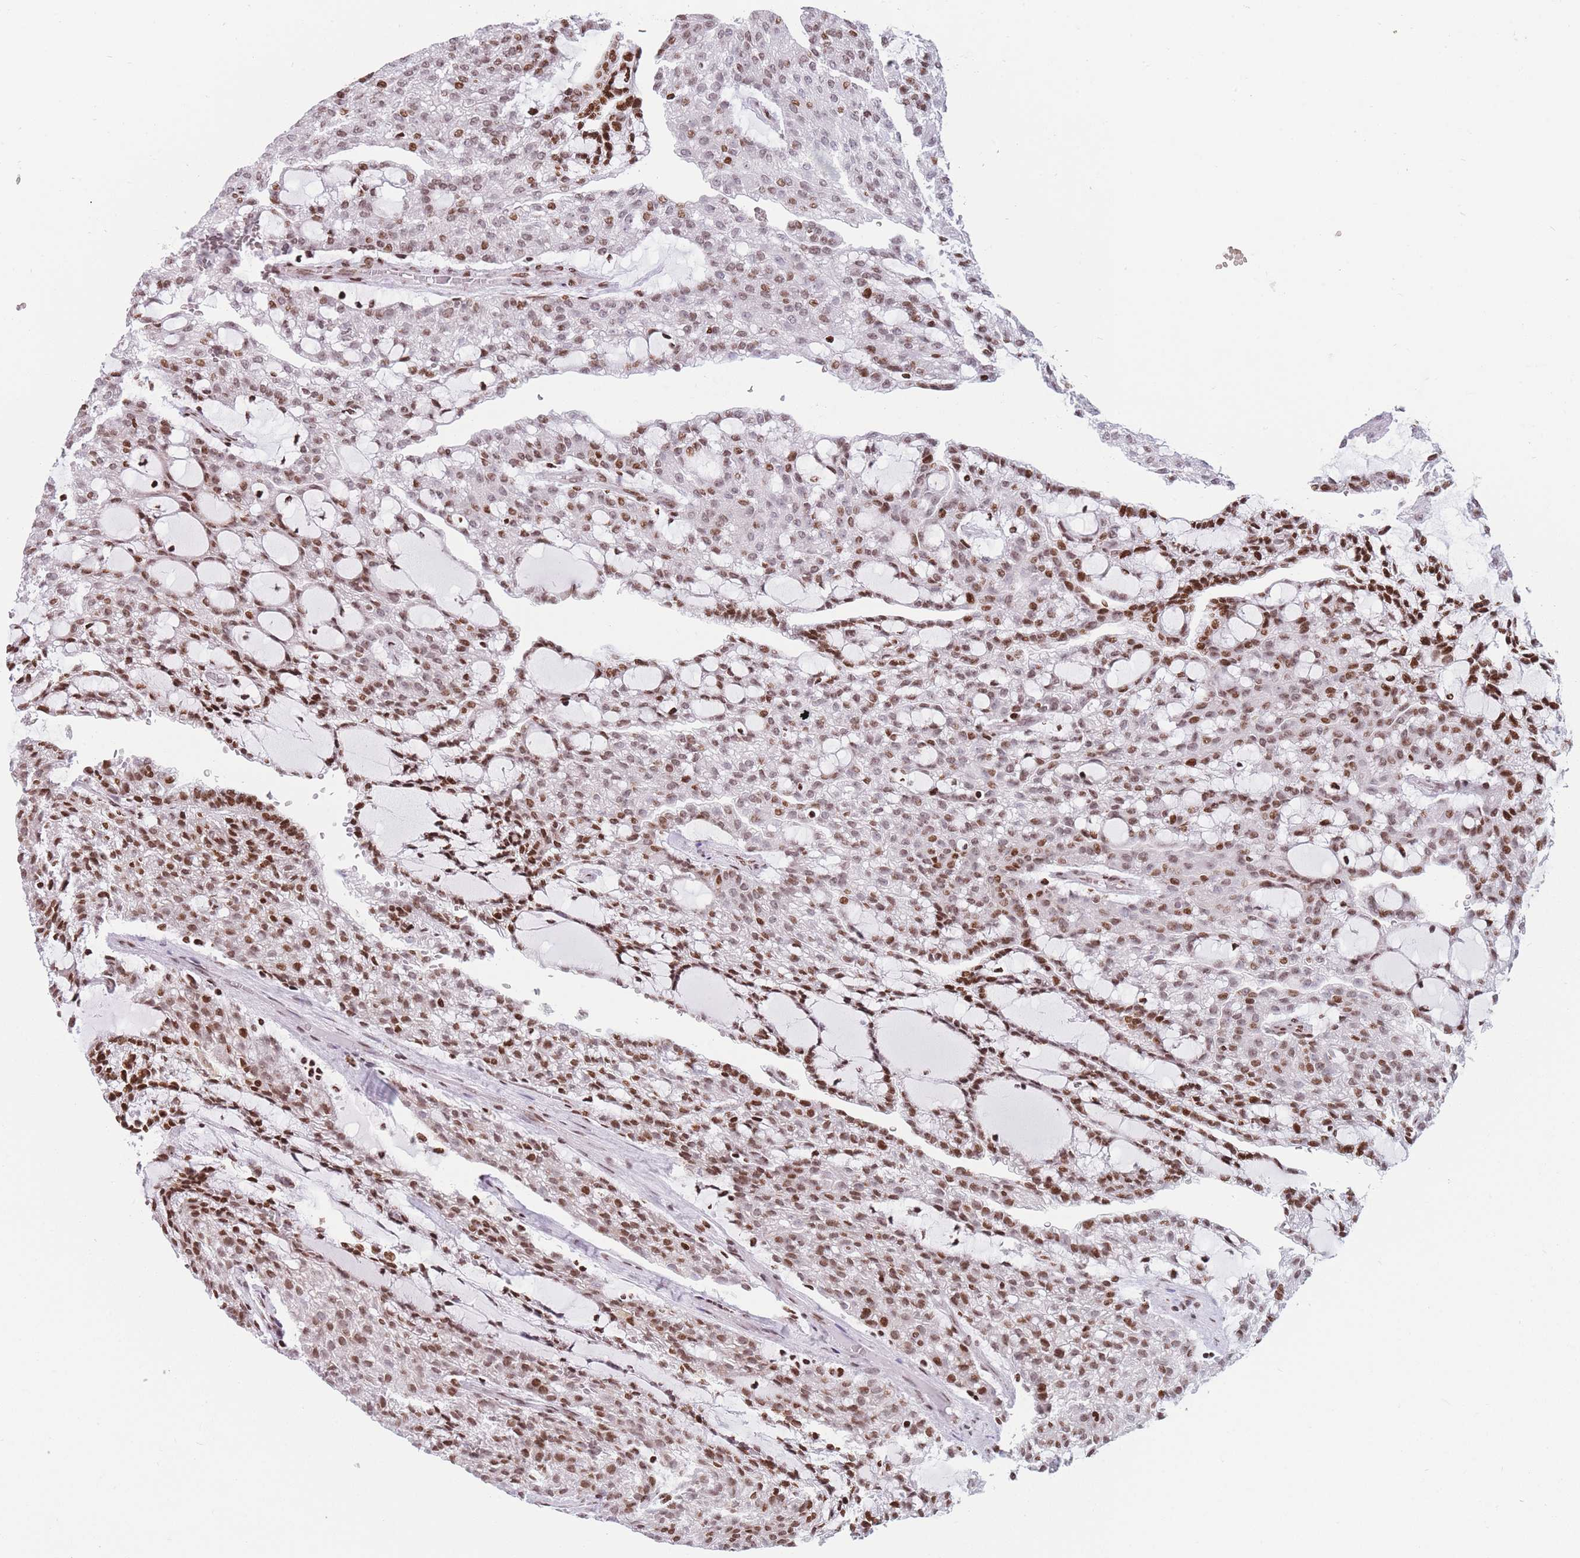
{"staining": {"intensity": "moderate", "quantity": ">75%", "location": "nuclear"}, "tissue": "renal cancer", "cell_type": "Tumor cells", "image_type": "cancer", "snomed": [{"axis": "morphology", "description": "Adenocarcinoma, NOS"}, {"axis": "topography", "description": "Kidney"}], "caption": "Adenocarcinoma (renal) stained for a protein shows moderate nuclear positivity in tumor cells.", "gene": "AK9", "patient": {"sex": "male", "age": 63}}